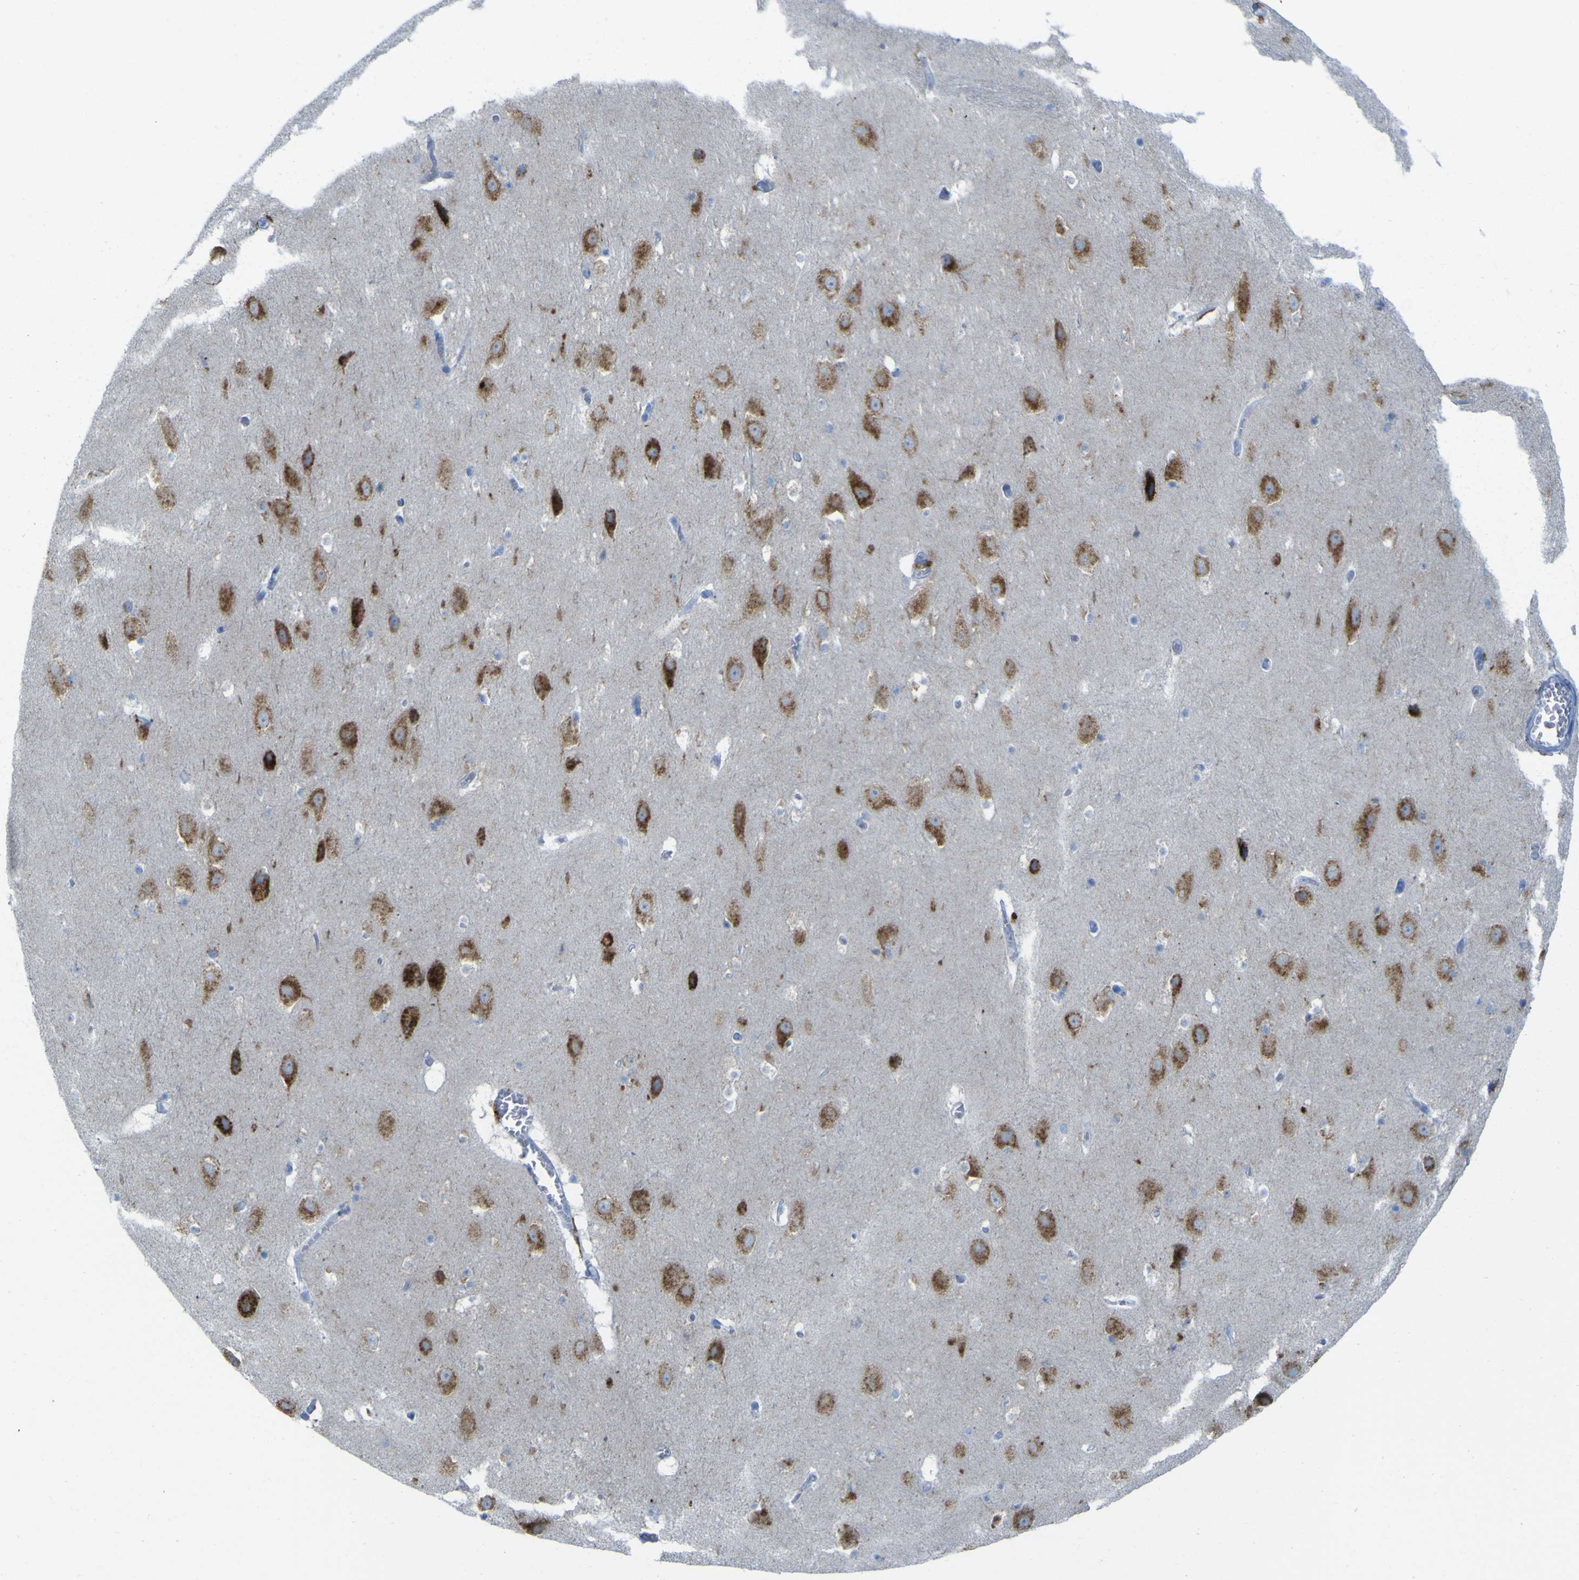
{"staining": {"intensity": "negative", "quantity": "none", "location": "none"}, "tissue": "hippocampus", "cell_type": "Glial cells", "image_type": "normal", "snomed": [{"axis": "morphology", "description": "Normal tissue, NOS"}, {"axis": "topography", "description": "Hippocampus"}], "caption": "Unremarkable hippocampus was stained to show a protein in brown. There is no significant expression in glial cells. The staining is performed using DAB (3,3'-diaminobenzidine) brown chromogen with nuclei counter-stained in using hematoxylin.", "gene": "PLD3", "patient": {"sex": "male", "age": 45}}